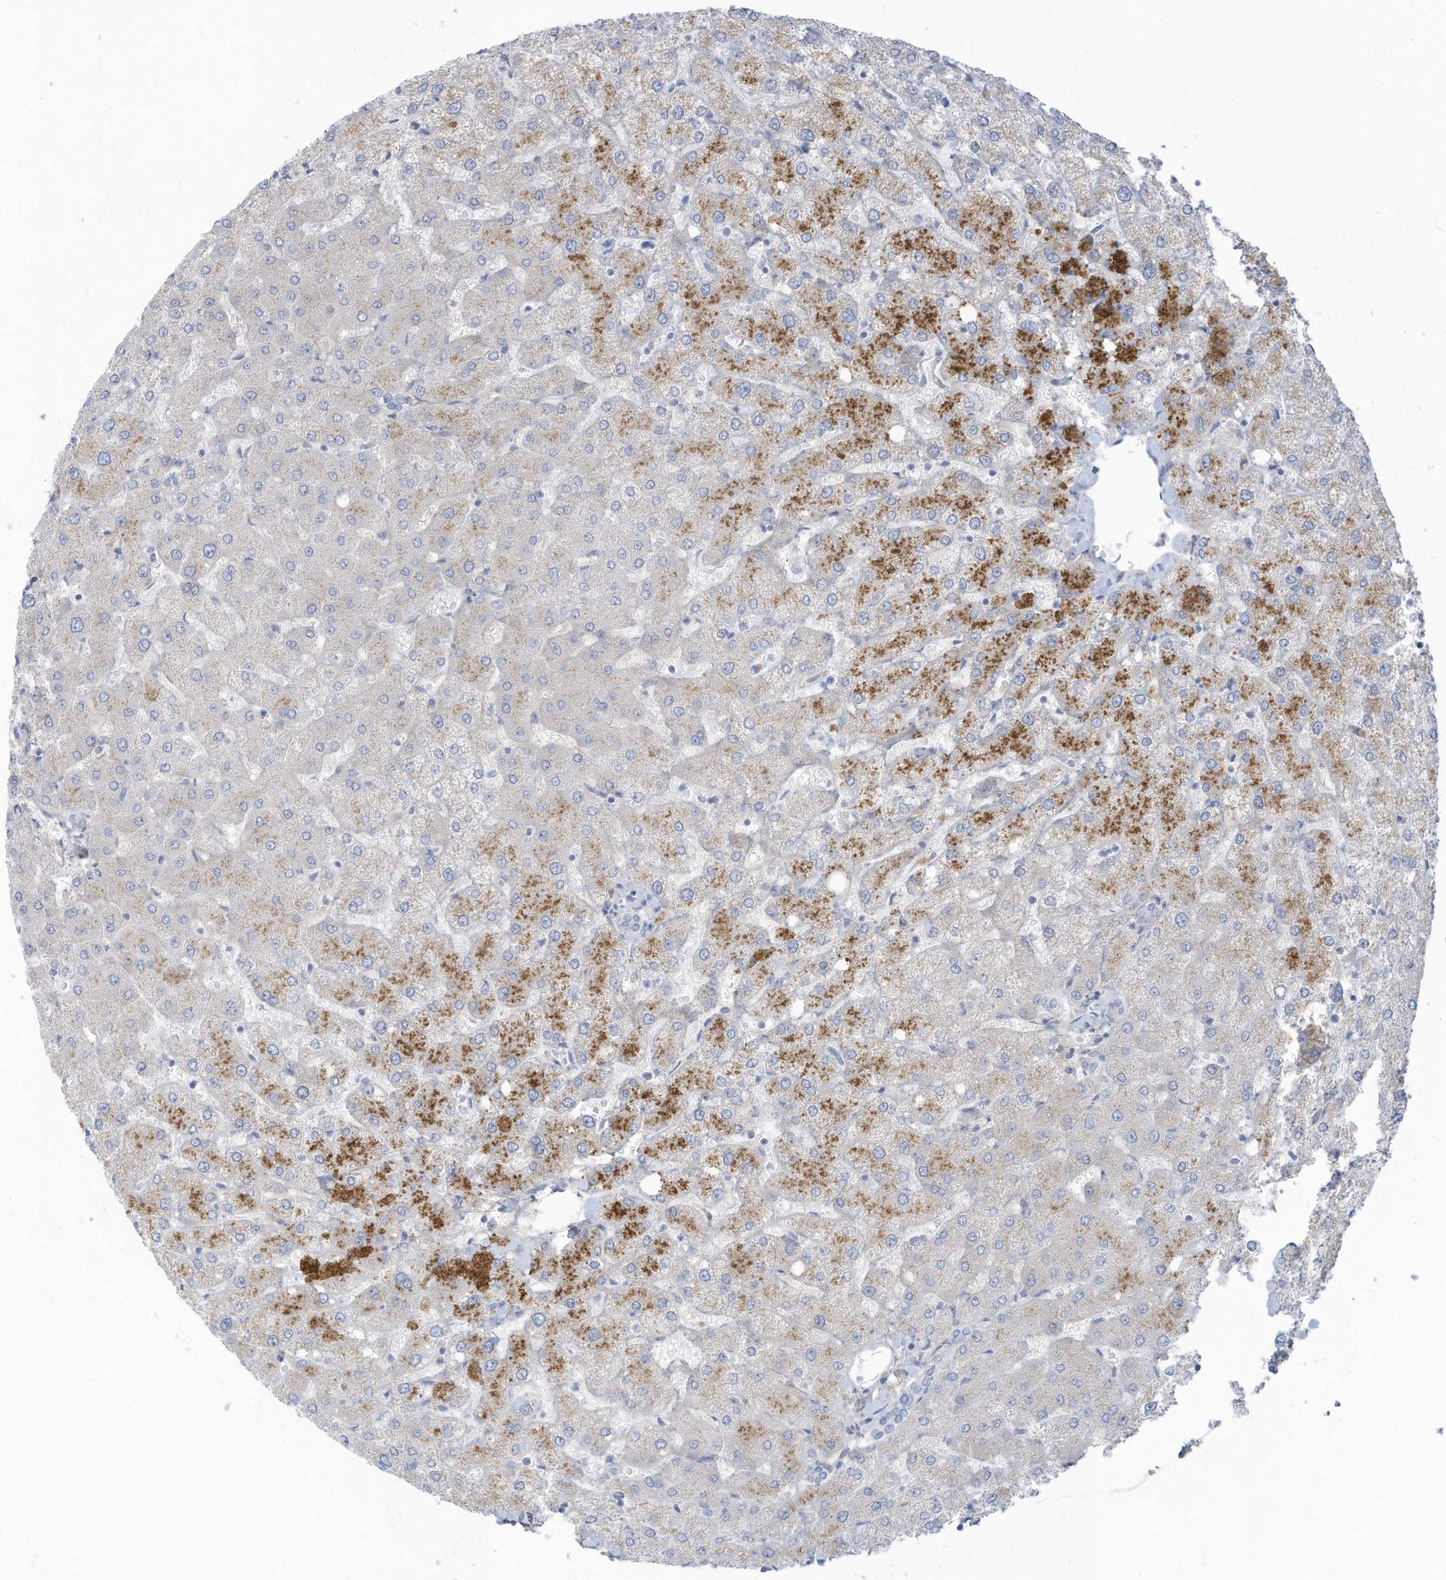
{"staining": {"intensity": "negative", "quantity": "none", "location": "none"}, "tissue": "liver", "cell_type": "Cholangiocytes", "image_type": "normal", "snomed": [{"axis": "morphology", "description": "Normal tissue, NOS"}, {"axis": "topography", "description": "Liver"}], "caption": "There is no significant expression in cholangiocytes of liver. (DAB (3,3'-diaminobenzidine) immunohistochemistry visualized using brightfield microscopy, high magnification).", "gene": "TRMT2B", "patient": {"sex": "female", "age": 54}}